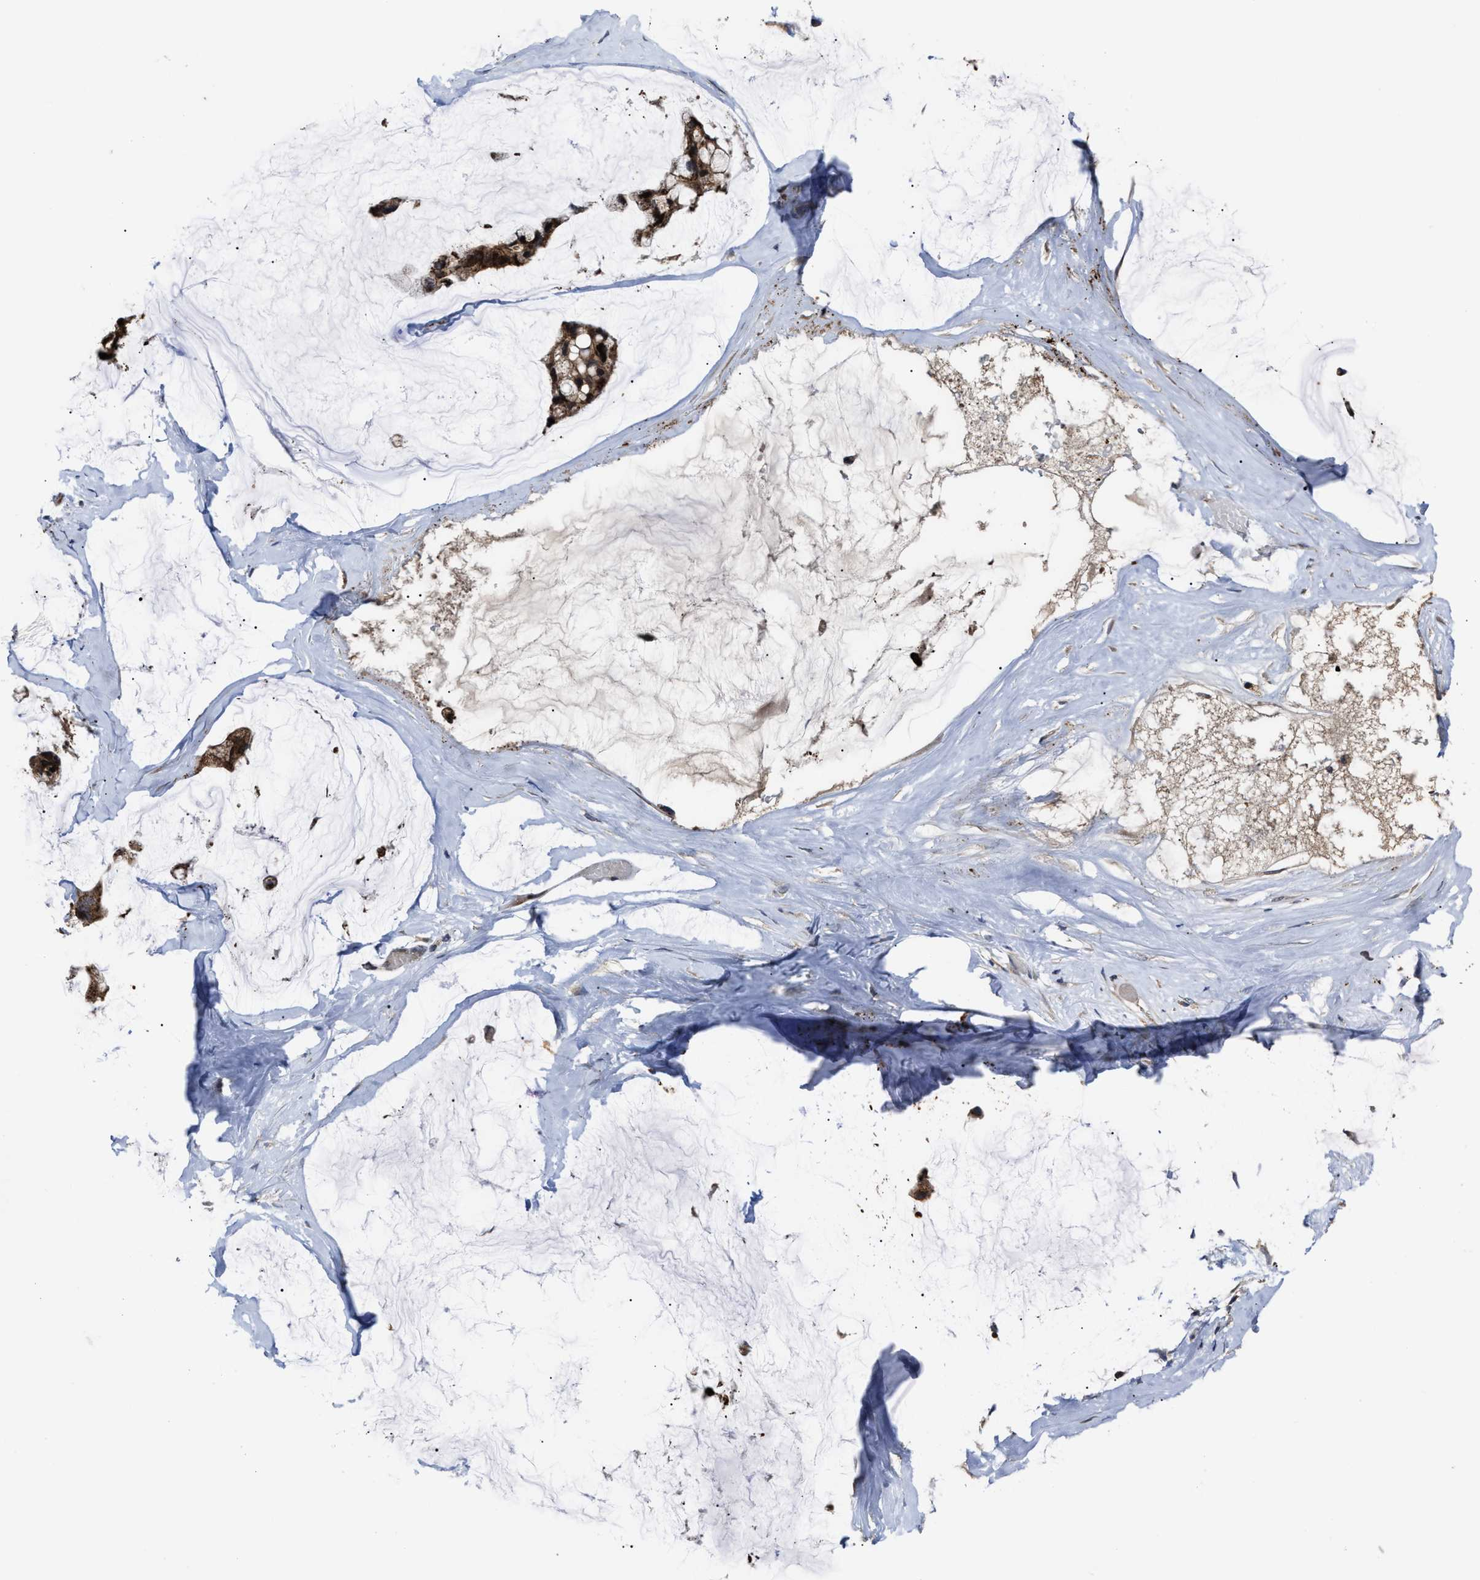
{"staining": {"intensity": "strong", "quantity": ">75%", "location": "cytoplasmic/membranous"}, "tissue": "ovarian cancer", "cell_type": "Tumor cells", "image_type": "cancer", "snomed": [{"axis": "morphology", "description": "Cystadenocarcinoma, mucinous, NOS"}, {"axis": "topography", "description": "Ovary"}], "caption": "Ovarian mucinous cystadenocarcinoma stained for a protein (brown) exhibits strong cytoplasmic/membranous positive expression in about >75% of tumor cells.", "gene": "PASK", "patient": {"sex": "female", "age": 39}}